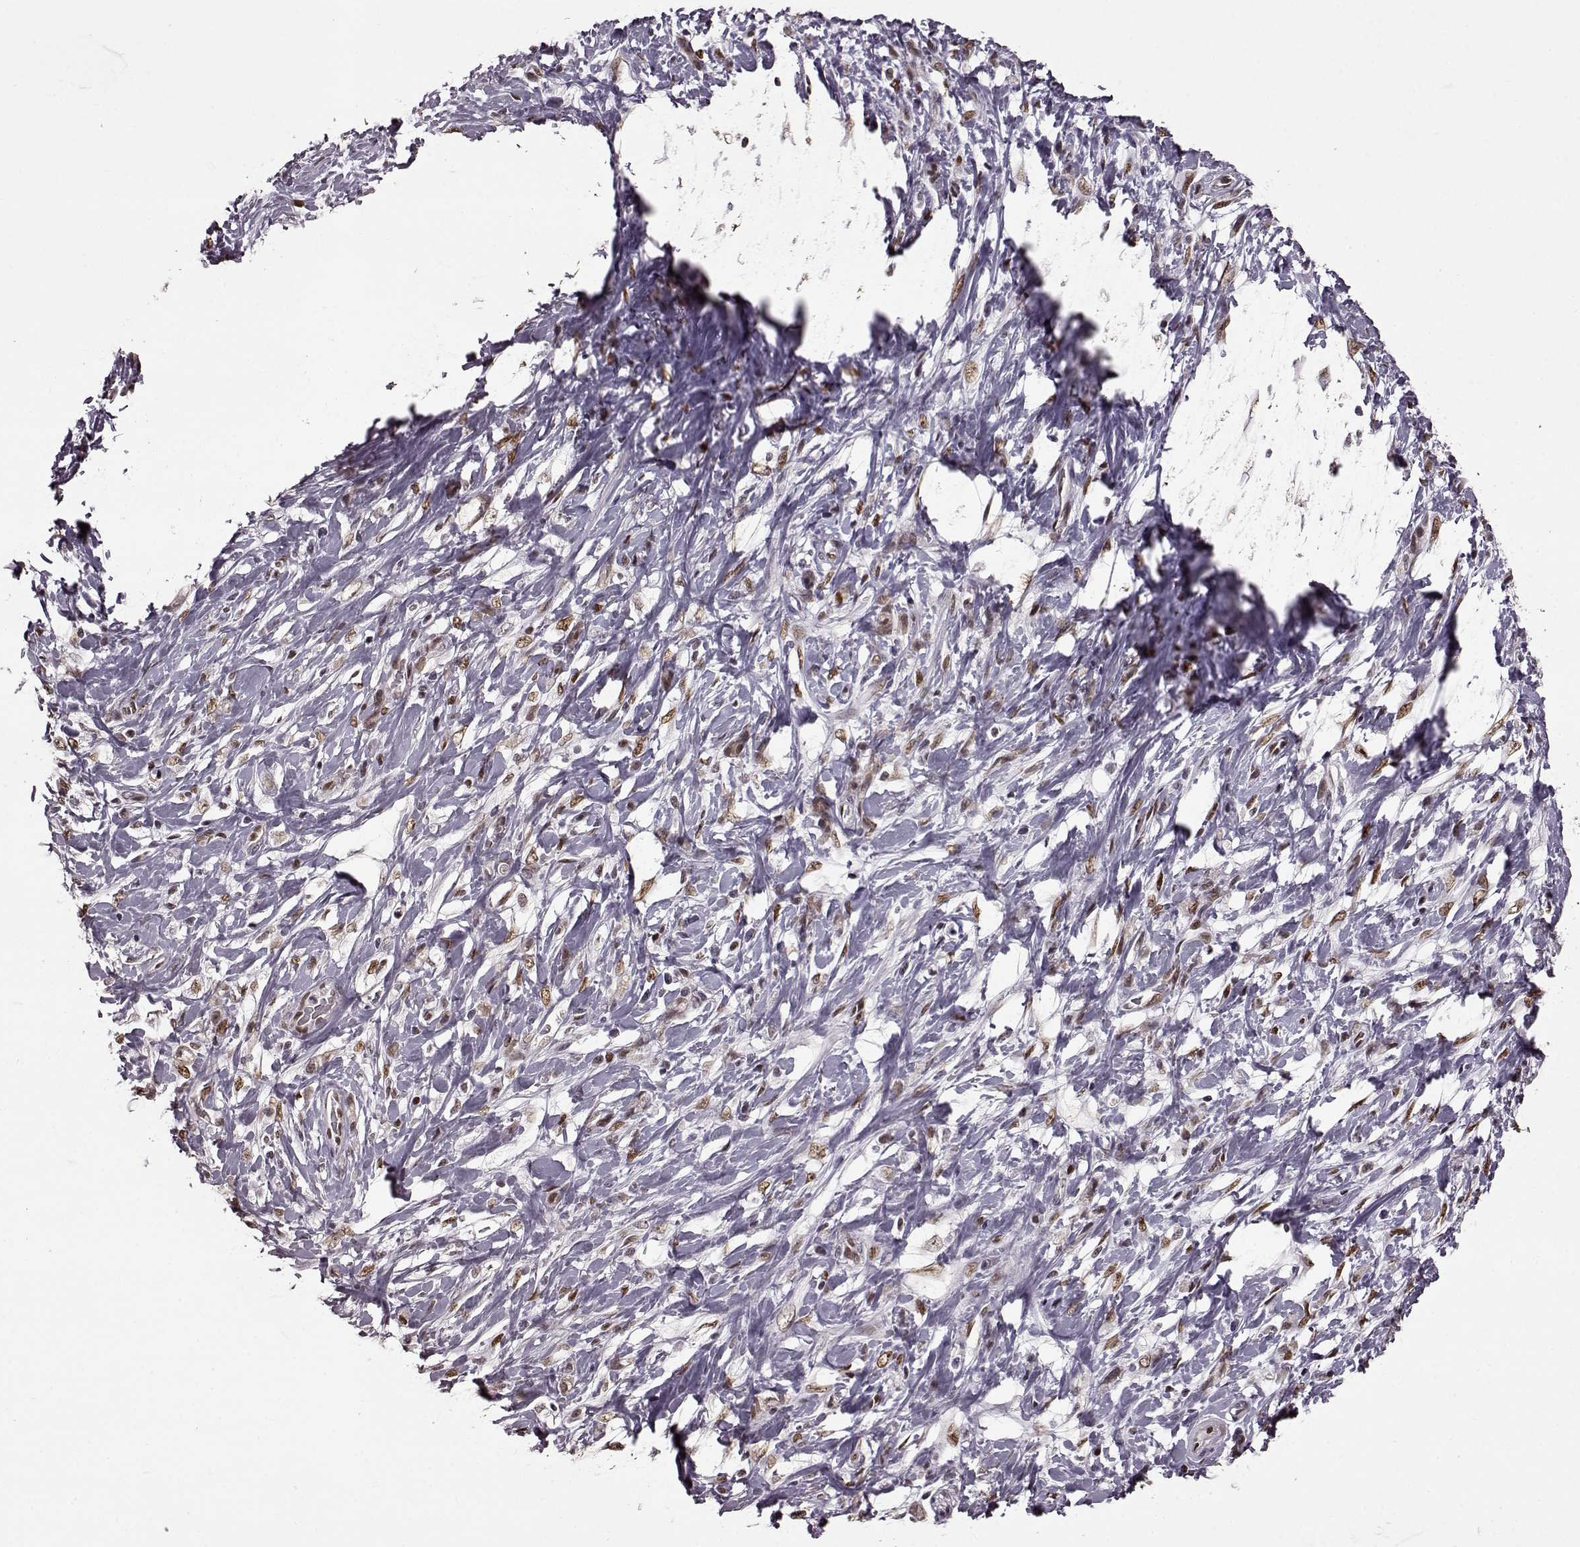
{"staining": {"intensity": "weak", "quantity": ">75%", "location": "nuclear"}, "tissue": "stomach cancer", "cell_type": "Tumor cells", "image_type": "cancer", "snomed": [{"axis": "morphology", "description": "Adenocarcinoma, NOS"}, {"axis": "topography", "description": "Stomach"}], "caption": "An image of human stomach adenocarcinoma stained for a protein shows weak nuclear brown staining in tumor cells.", "gene": "FTO", "patient": {"sex": "female", "age": 84}}